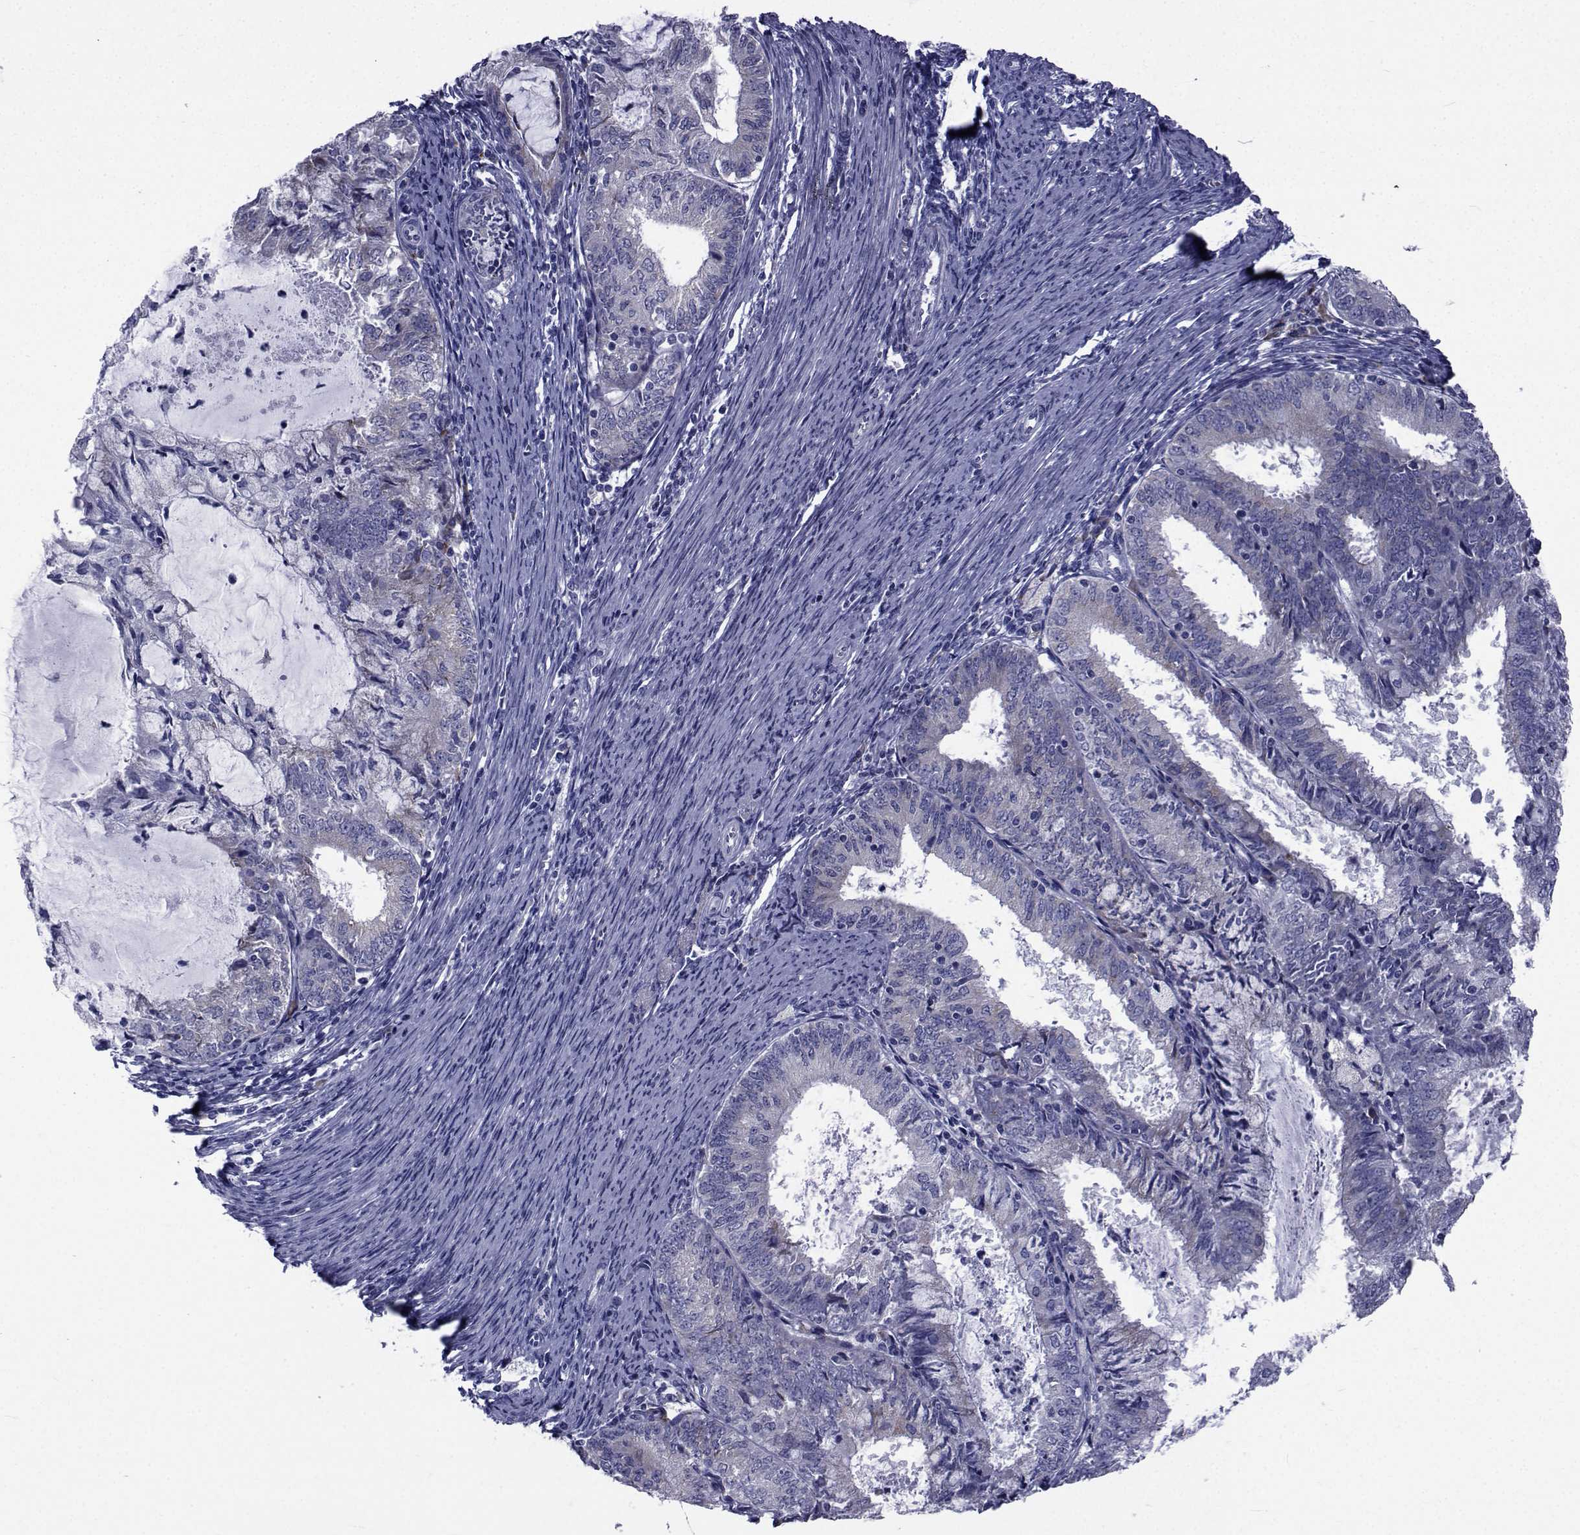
{"staining": {"intensity": "negative", "quantity": "none", "location": "none"}, "tissue": "endometrial cancer", "cell_type": "Tumor cells", "image_type": "cancer", "snomed": [{"axis": "morphology", "description": "Adenocarcinoma, NOS"}, {"axis": "topography", "description": "Endometrium"}], "caption": "A high-resolution photomicrograph shows immunohistochemistry staining of endometrial cancer (adenocarcinoma), which displays no significant positivity in tumor cells. (DAB (3,3'-diaminobenzidine) IHC with hematoxylin counter stain).", "gene": "ROPN1", "patient": {"sex": "female", "age": 57}}